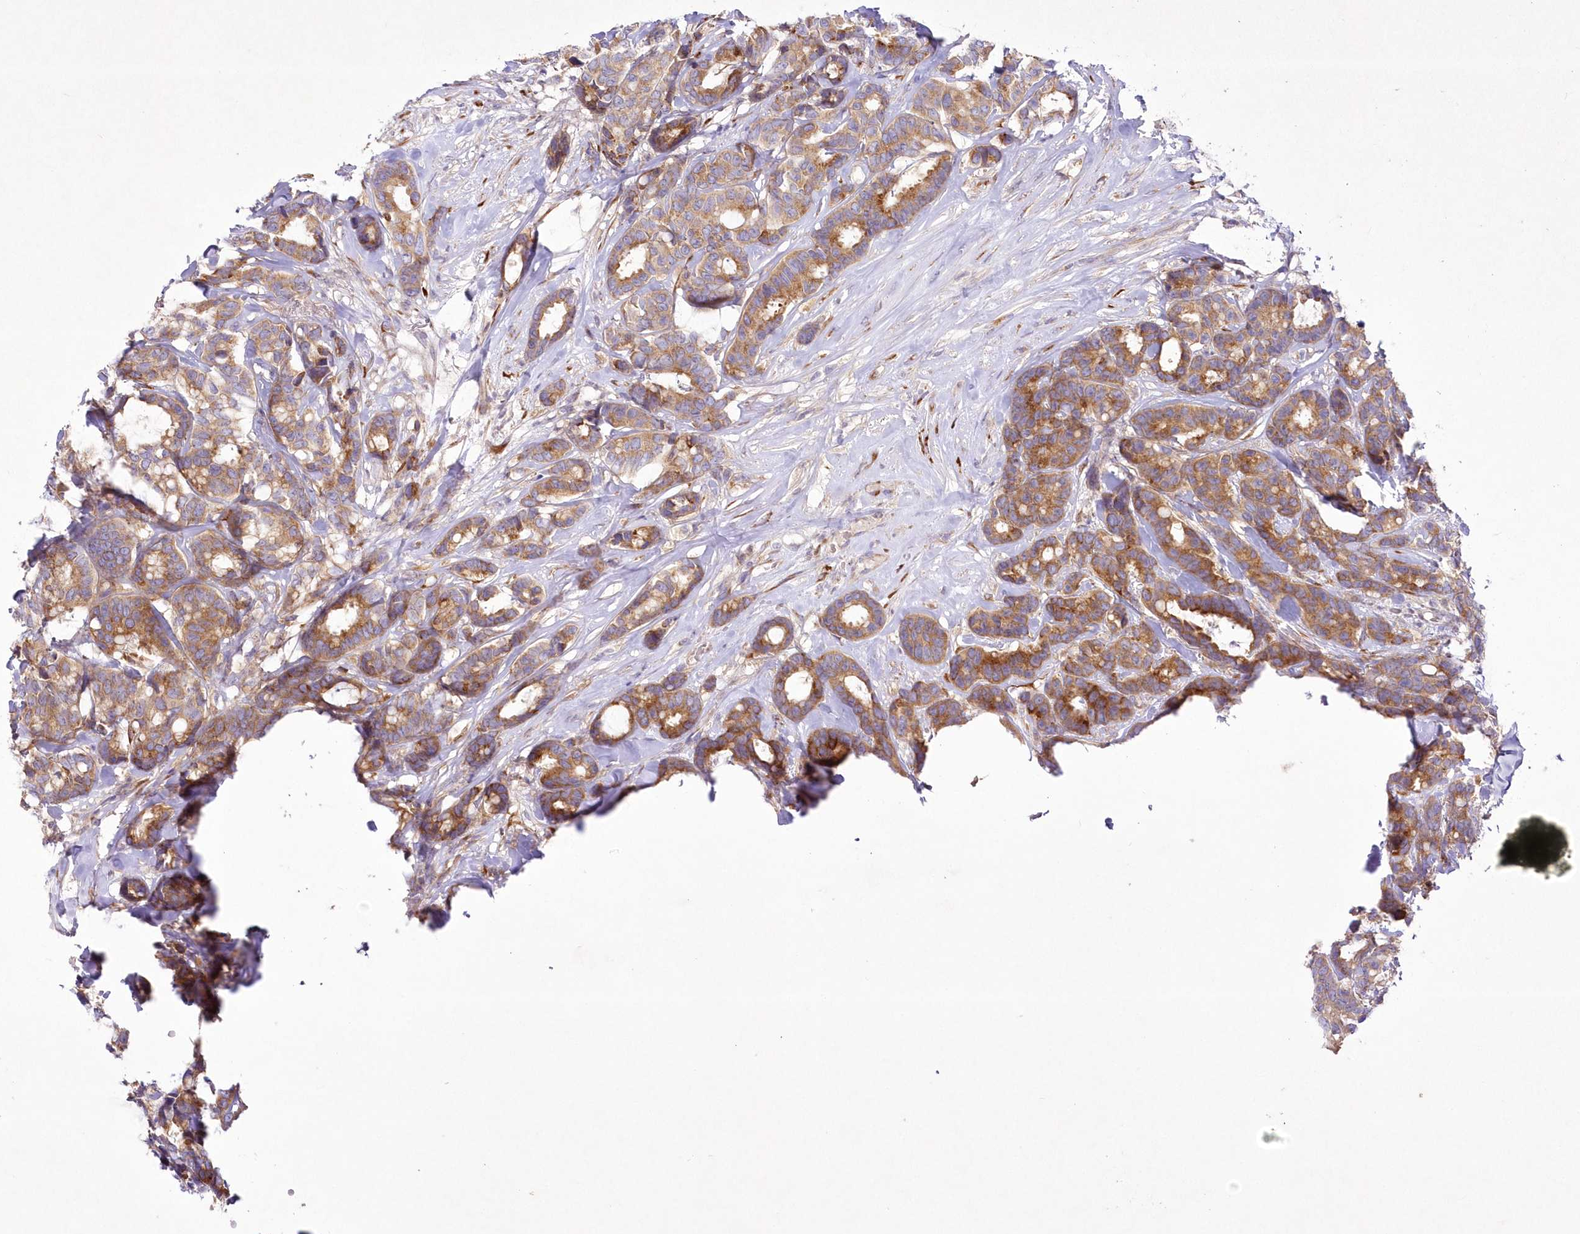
{"staining": {"intensity": "moderate", "quantity": ">75%", "location": "cytoplasmic/membranous"}, "tissue": "breast cancer", "cell_type": "Tumor cells", "image_type": "cancer", "snomed": [{"axis": "morphology", "description": "Duct carcinoma"}, {"axis": "topography", "description": "Breast"}], "caption": "This histopathology image shows breast cancer (intraductal carcinoma) stained with immunohistochemistry (IHC) to label a protein in brown. The cytoplasmic/membranous of tumor cells show moderate positivity for the protein. Nuclei are counter-stained blue.", "gene": "ARFGEF3", "patient": {"sex": "female", "age": 87}}